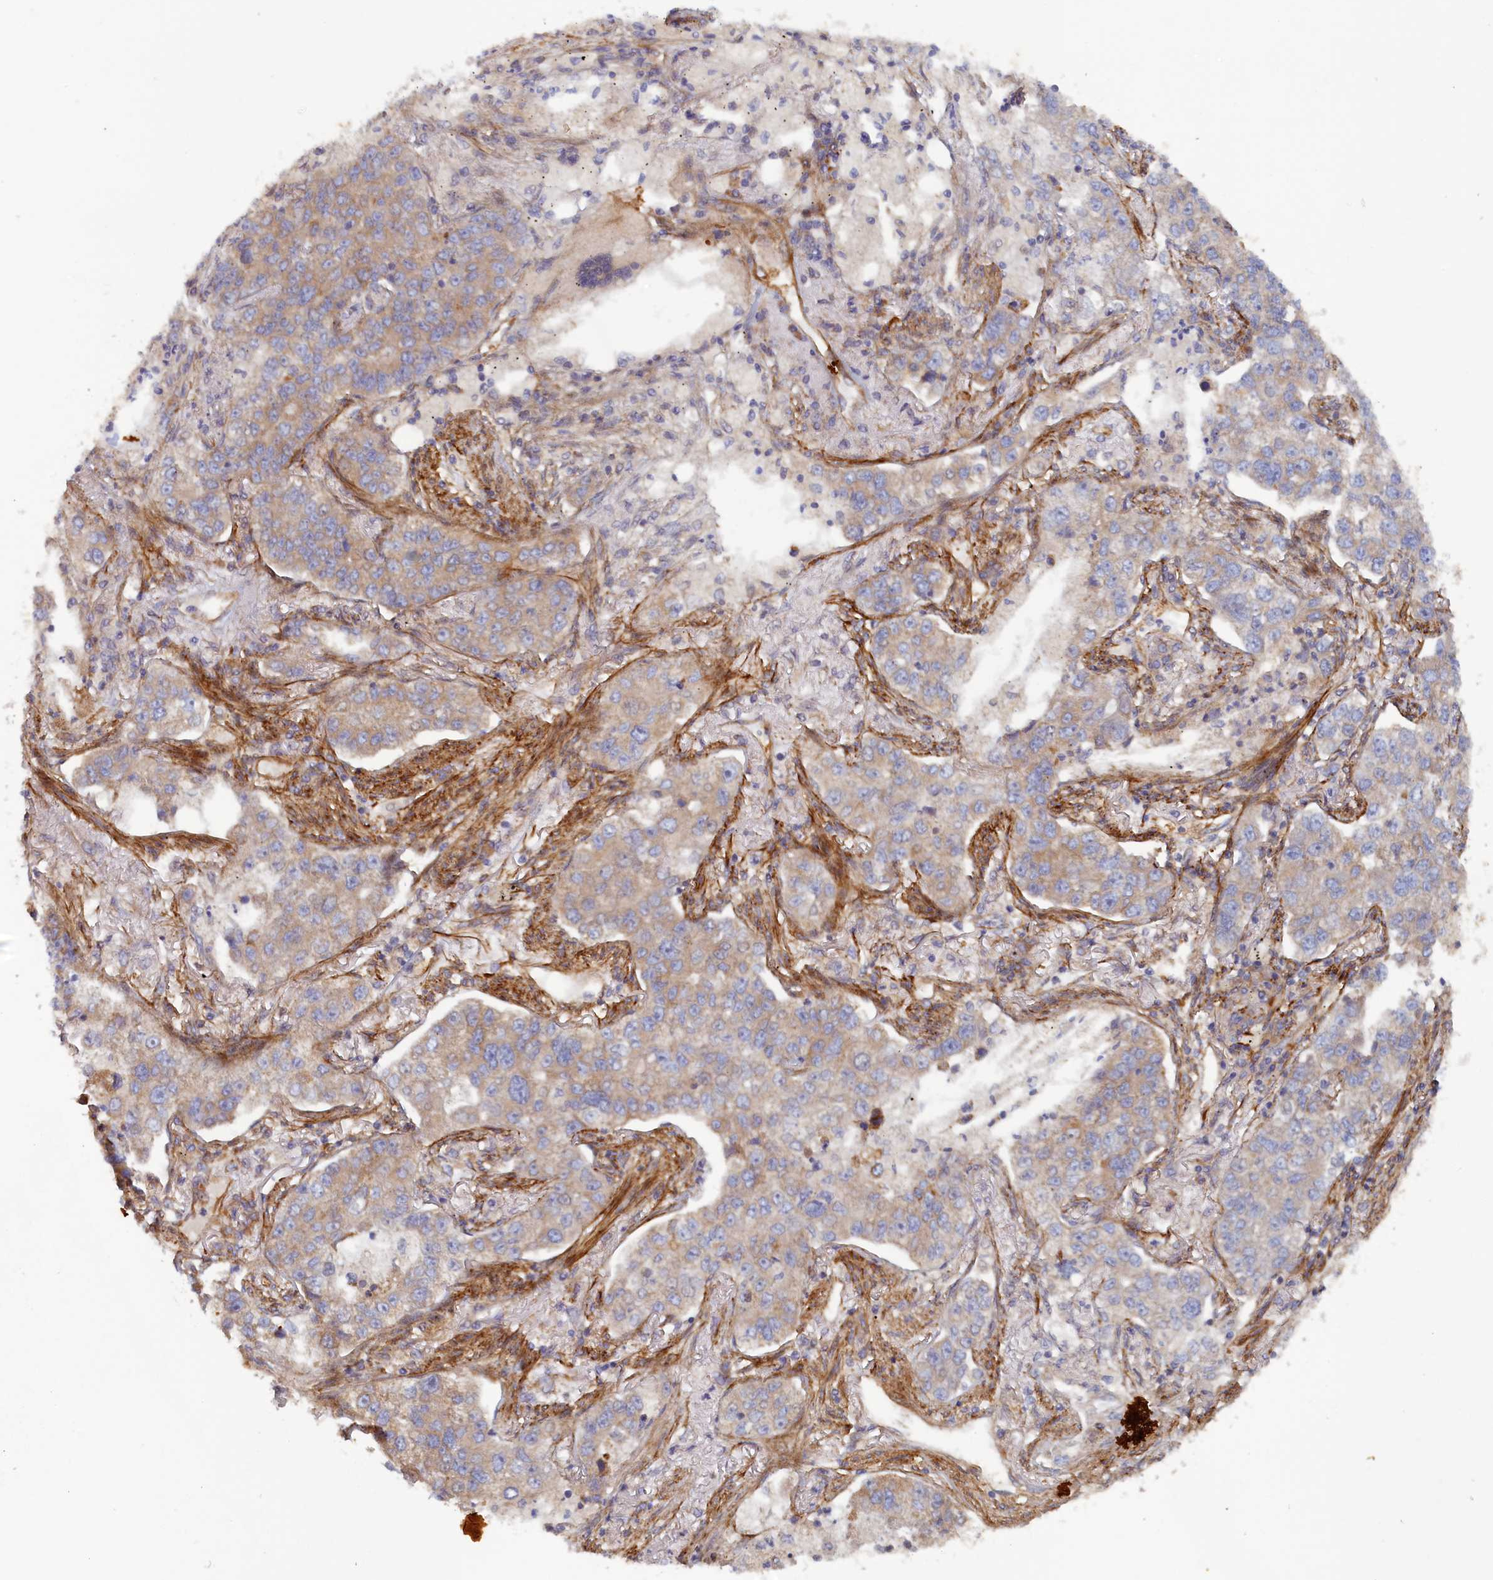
{"staining": {"intensity": "negative", "quantity": "none", "location": "none"}, "tissue": "lung cancer", "cell_type": "Tumor cells", "image_type": "cancer", "snomed": [{"axis": "morphology", "description": "Adenocarcinoma, NOS"}, {"axis": "topography", "description": "Lung"}], "caption": "This is an immunohistochemistry micrograph of lung adenocarcinoma. There is no staining in tumor cells.", "gene": "TMEM196", "patient": {"sex": "male", "age": 49}}